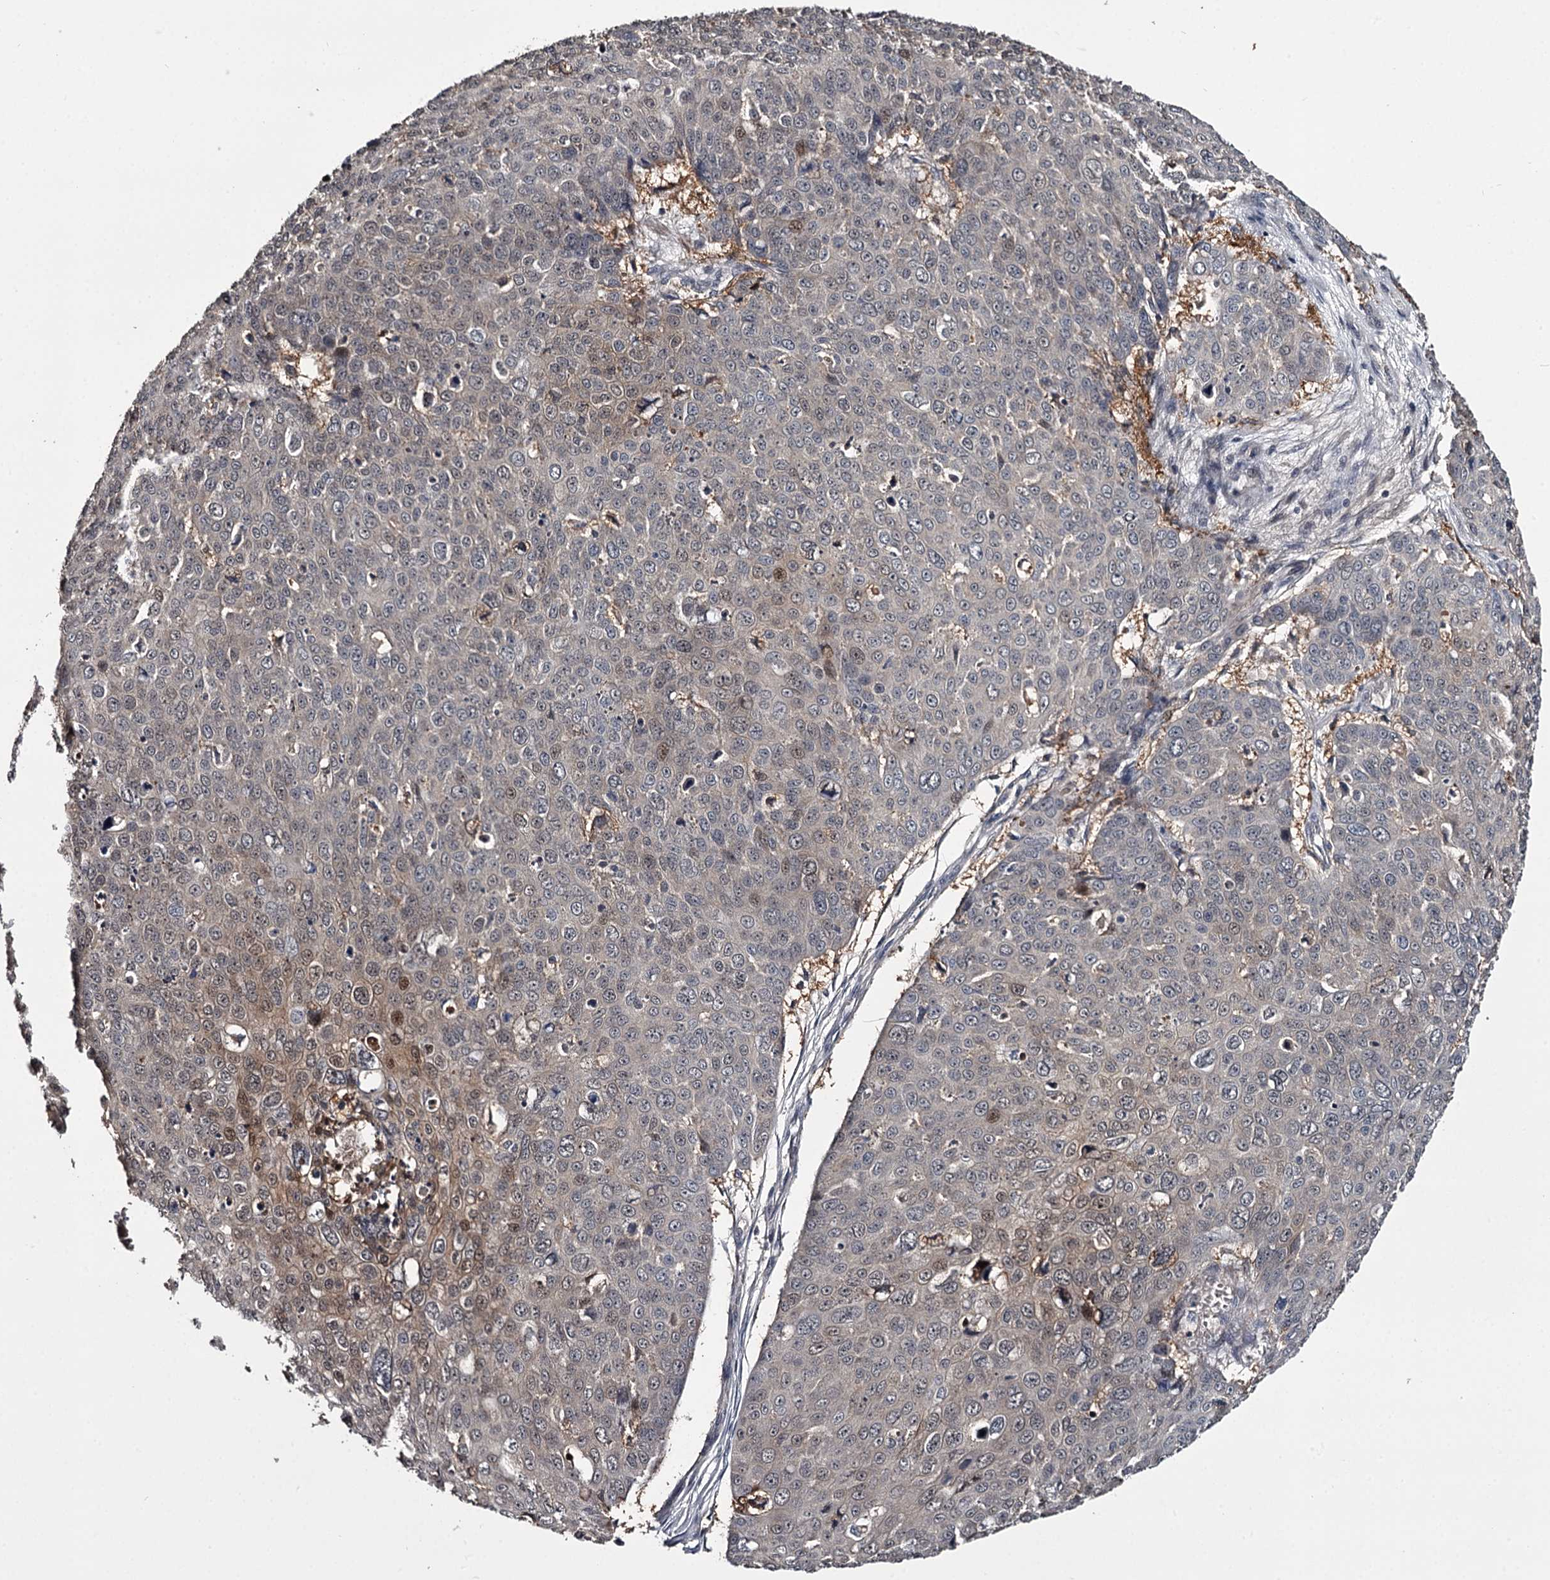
{"staining": {"intensity": "moderate", "quantity": "<25%", "location": "nuclear"}, "tissue": "skin cancer", "cell_type": "Tumor cells", "image_type": "cancer", "snomed": [{"axis": "morphology", "description": "Squamous cell carcinoma, NOS"}, {"axis": "topography", "description": "Skin"}], "caption": "This is an image of immunohistochemistry (IHC) staining of squamous cell carcinoma (skin), which shows moderate expression in the nuclear of tumor cells.", "gene": "CWF19L2", "patient": {"sex": "male", "age": 71}}